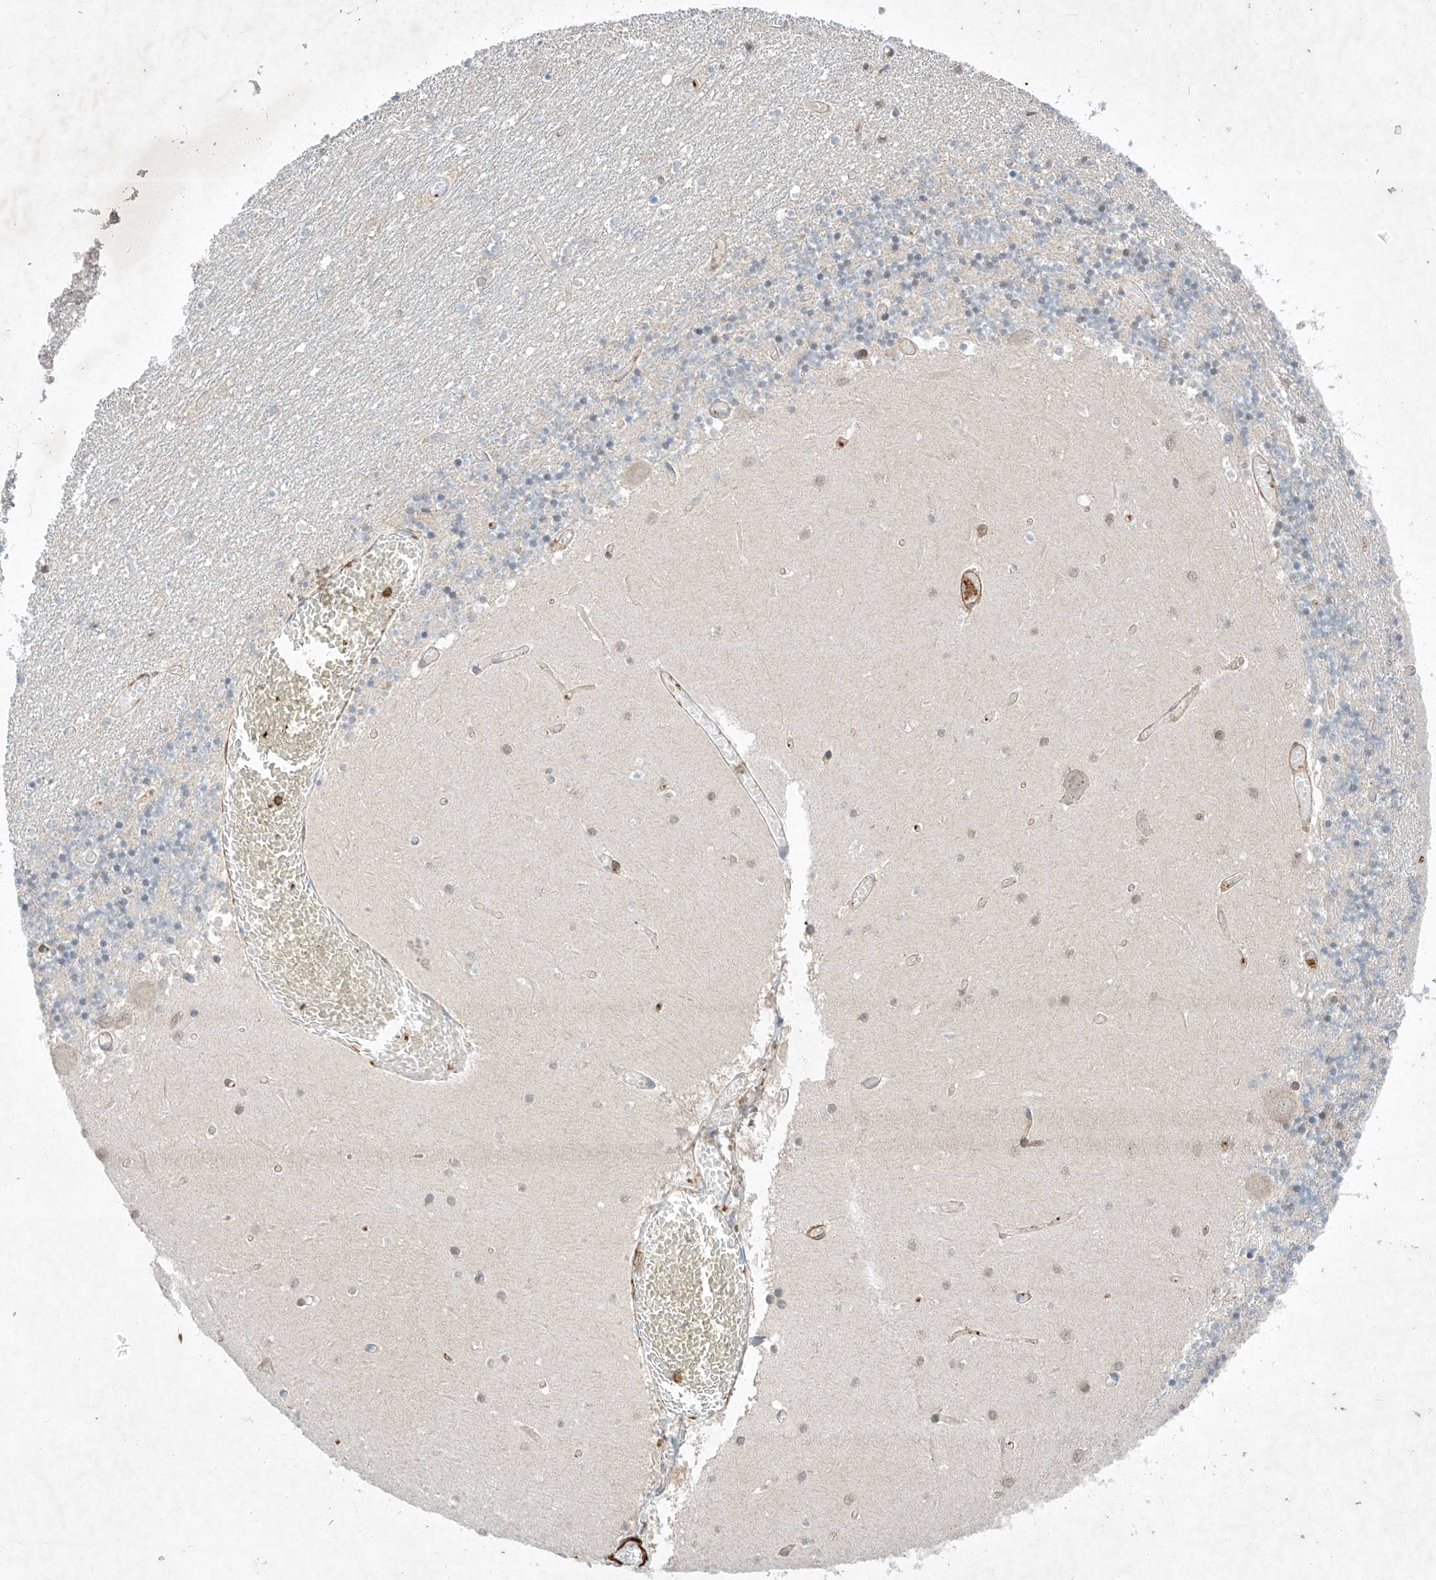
{"staining": {"intensity": "negative", "quantity": "none", "location": "none"}, "tissue": "cerebellum", "cell_type": "Cells in granular layer", "image_type": "normal", "snomed": [{"axis": "morphology", "description": "Normal tissue, NOS"}, {"axis": "topography", "description": "Cerebellum"}], "caption": "Immunohistochemical staining of unremarkable human cerebellum demonstrates no significant staining in cells in granular layer. The staining was performed using DAB to visualize the protein expression in brown, while the nuclei were stained in blue with hematoxylin (Magnification: 20x).", "gene": "ARHGAP33", "patient": {"sex": "female", "age": 28}}